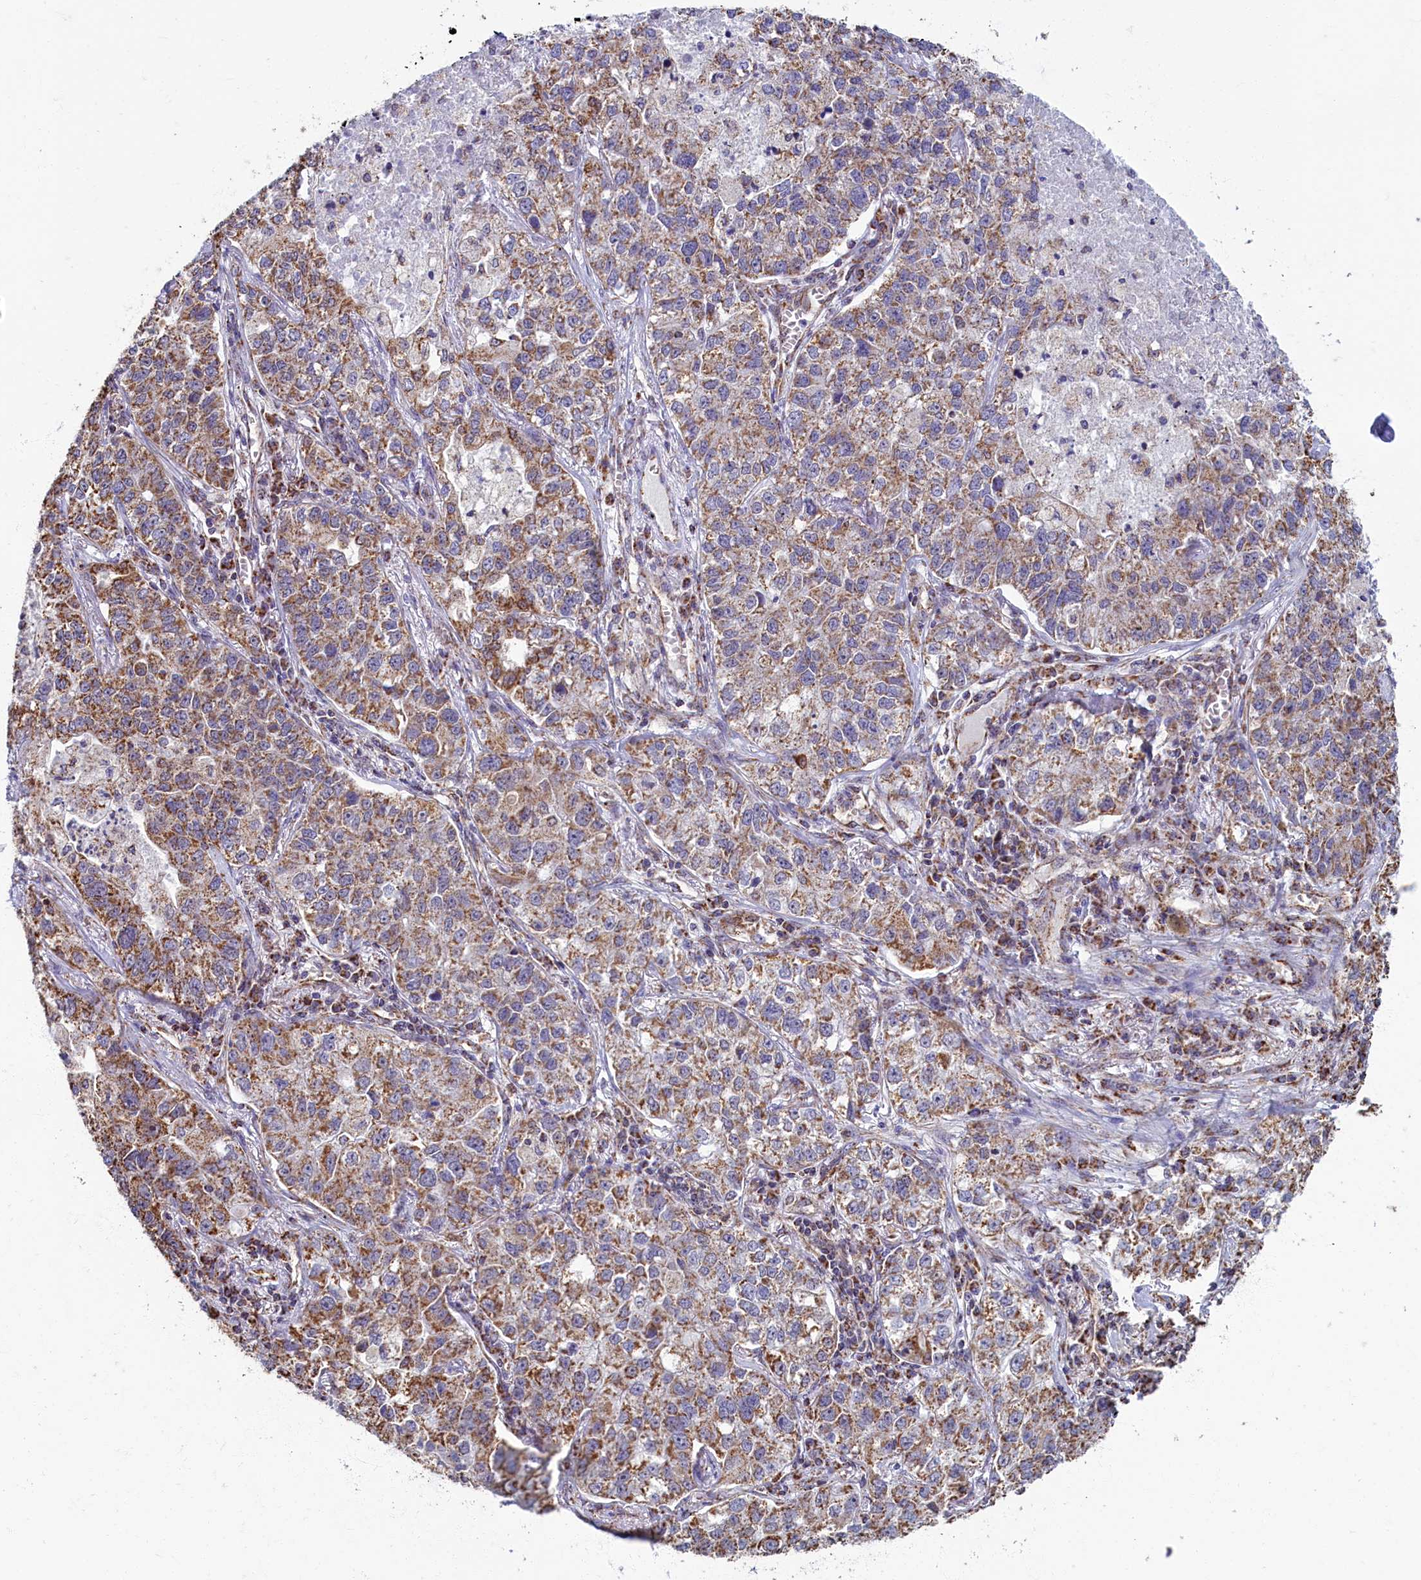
{"staining": {"intensity": "moderate", "quantity": "25%-75%", "location": "cytoplasmic/membranous"}, "tissue": "lung cancer", "cell_type": "Tumor cells", "image_type": "cancer", "snomed": [{"axis": "morphology", "description": "Adenocarcinoma, NOS"}, {"axis": "topography", "description": "Lung"}], "caption": "An image of adenocarcinoma (lung) stained for a protein exhibits moderate cytoplasmic/membranous brown staining in tumor cells.", "gene": "SPR", "patient": {"sex": "male", "age": 49}}